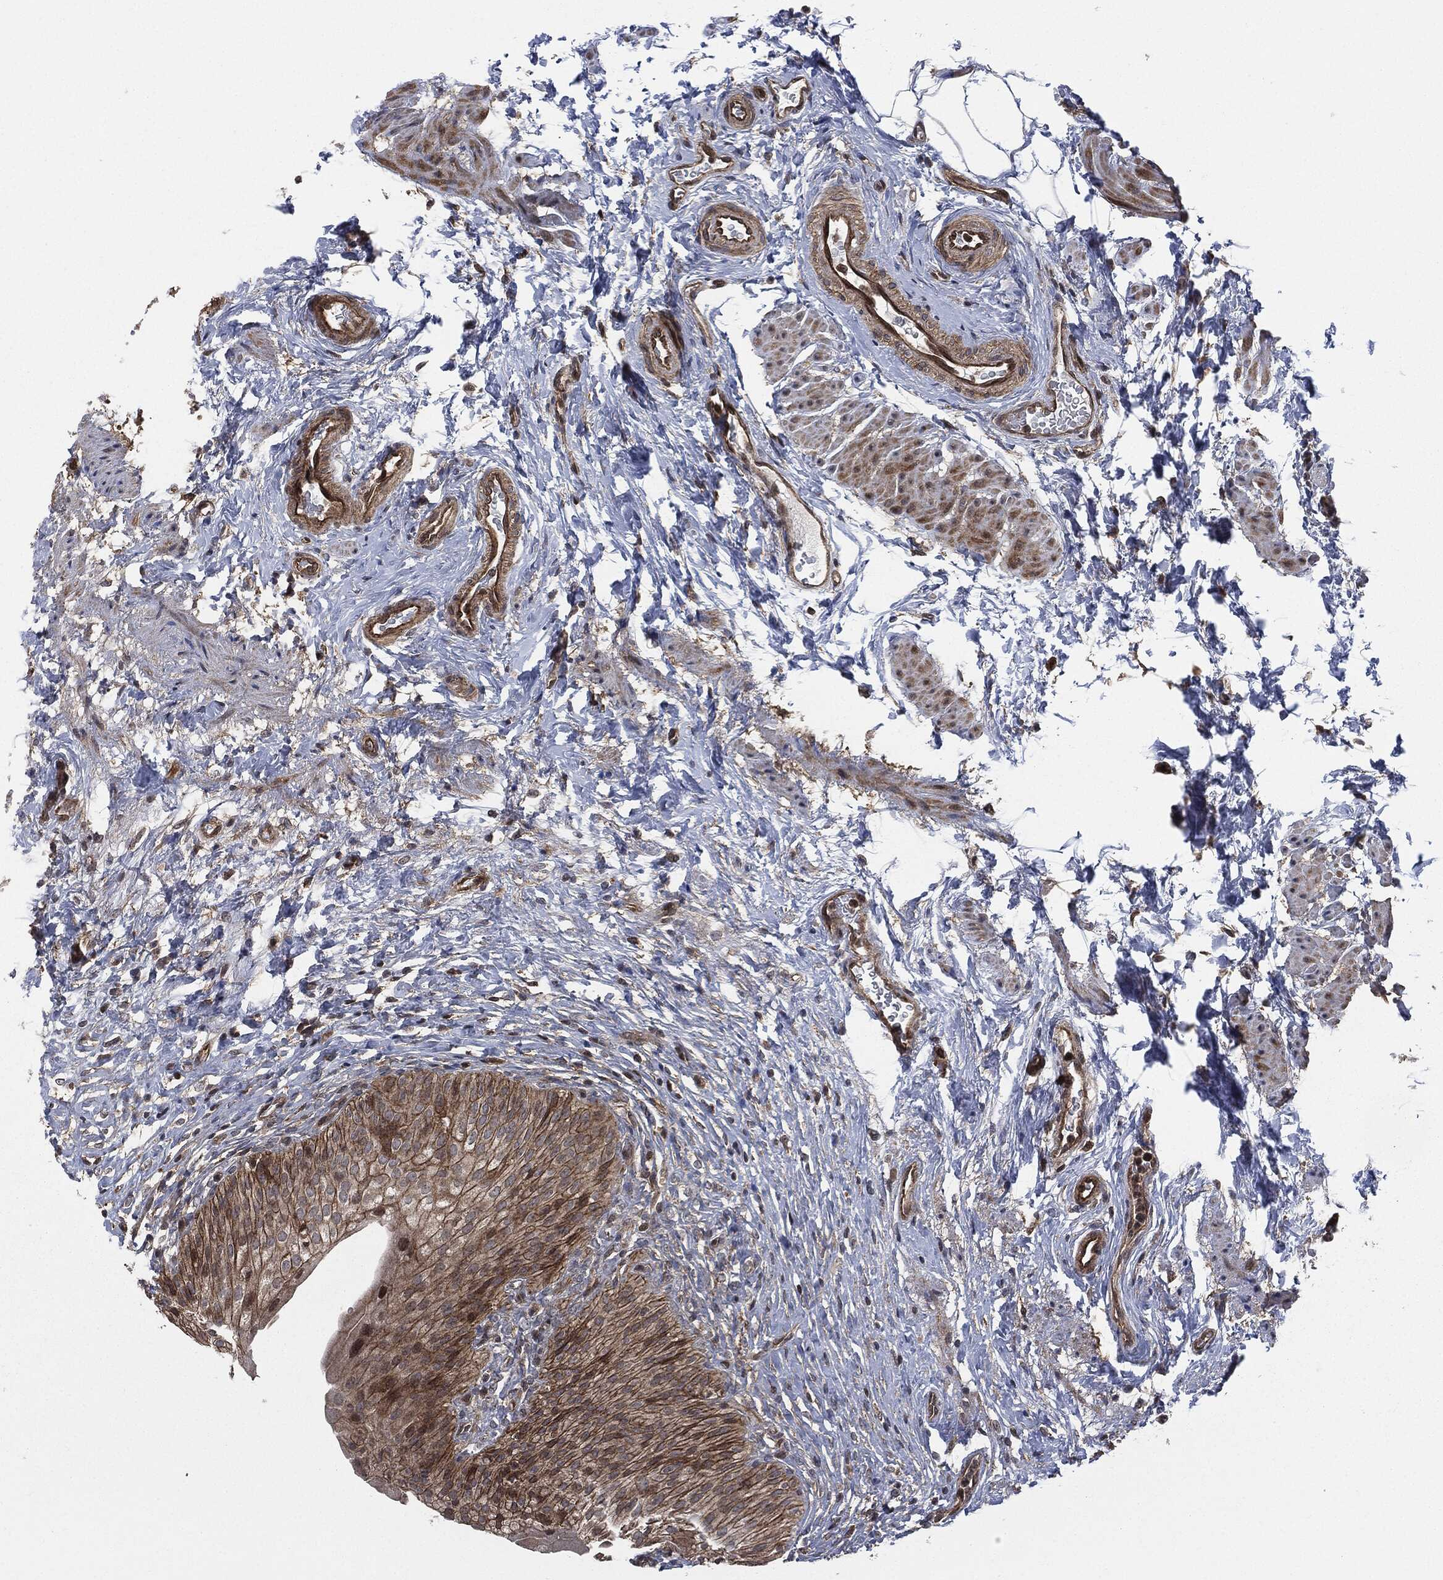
{"staining": {"intensity": "strong", "quantity": "25%-75%", "location": "cytoplasmic/membranous"}, "tissue": "urinary bladder", "cell_type": "Urothelial cells", "image_type": "normal", "snomed": [{"axis": "morphology", "description": "Normal tissue, NOS"}, {"axis": "topography", "description": "Urinary bladder"}], "caption": "Urothelial cells exhibit high levels of strong cytoplasmic/membranous staining in about 25%-75% of cells in benign human urinary bladder. (DAB = brown stain, brightfield microscopy at high magnification).", "gene": "HRAS", "patient": {"sex": "male", "age": 46}}